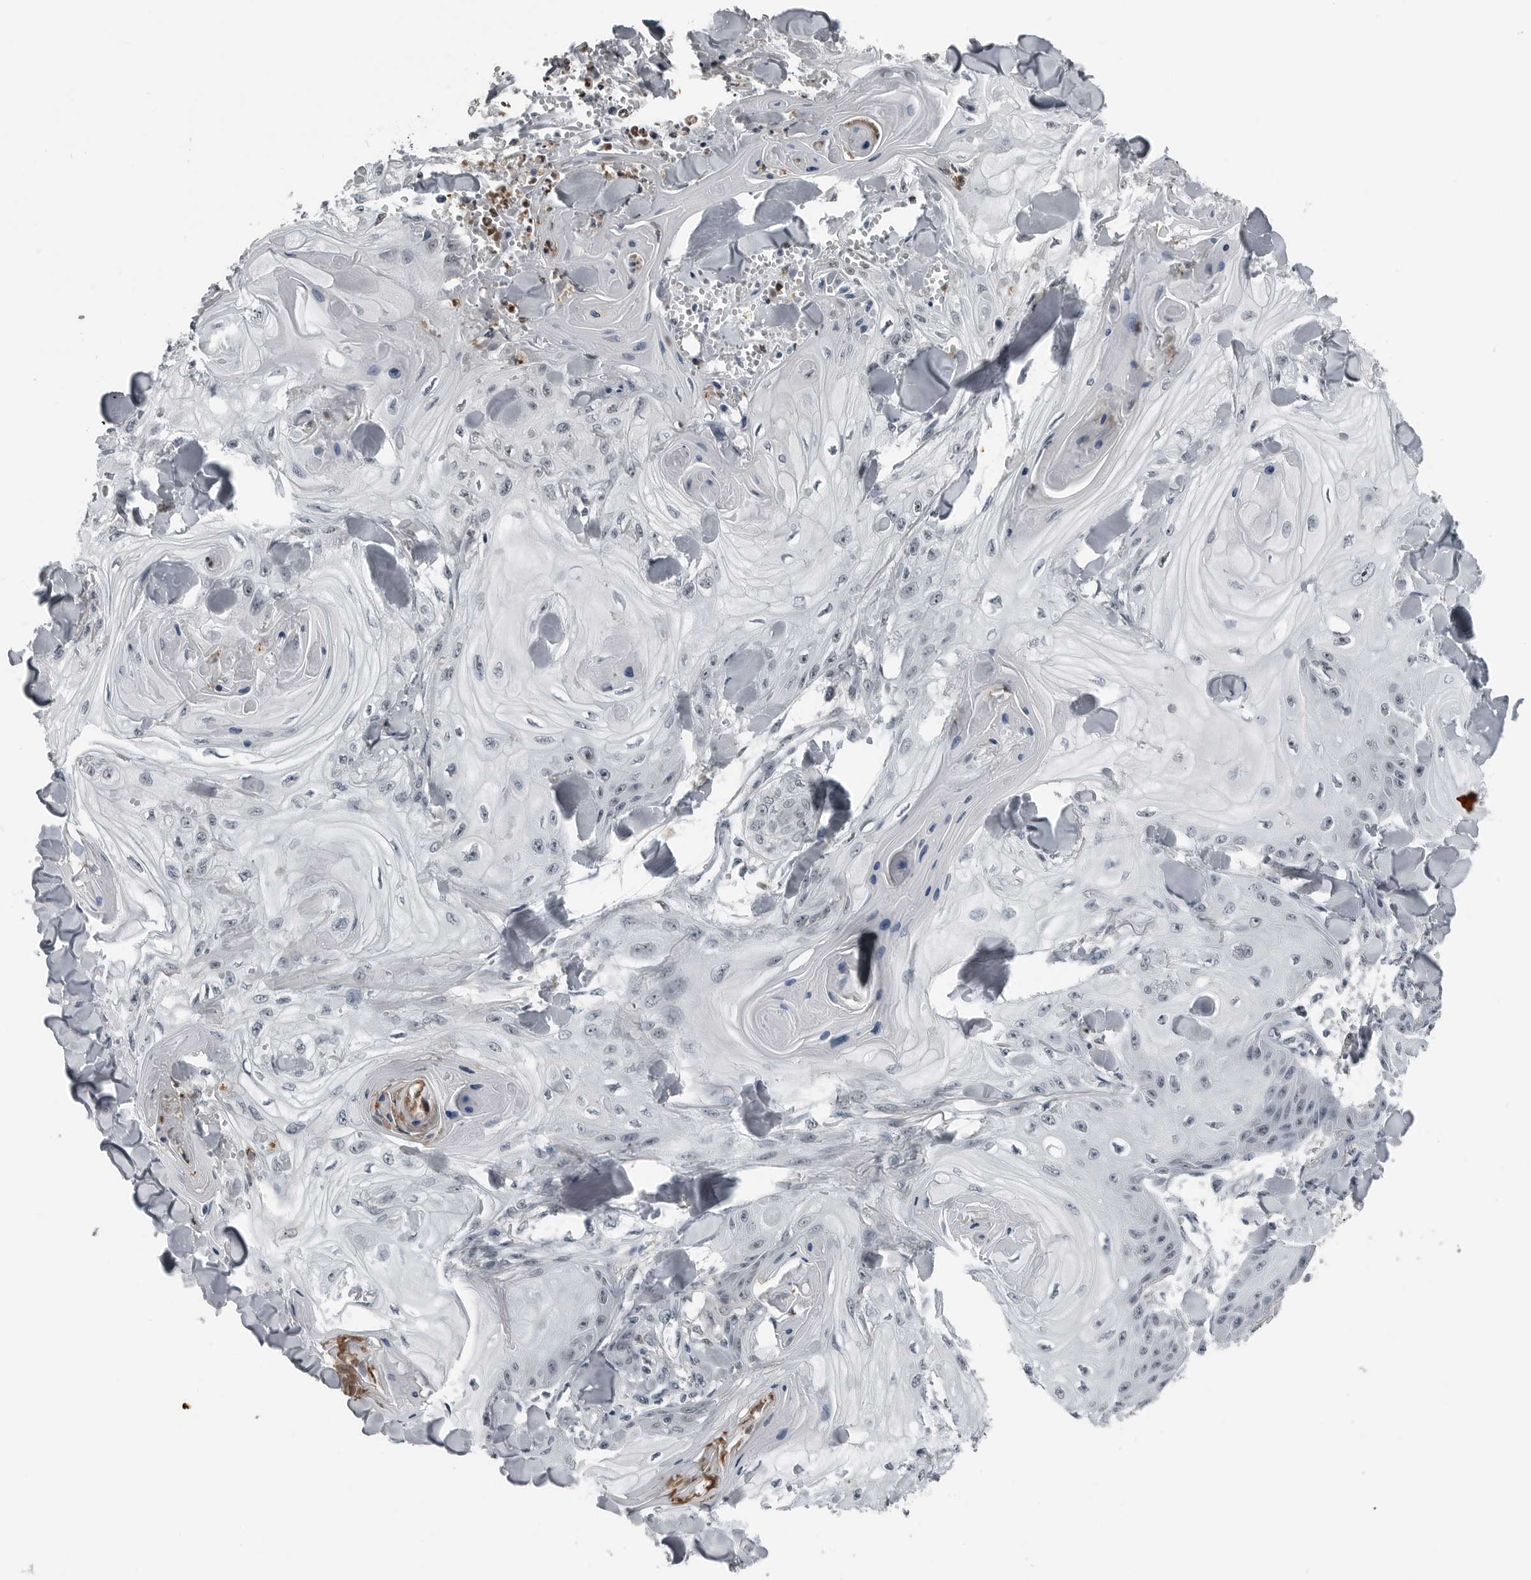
{"staining": {"intensity": "weak", "quantity": "<25%", "location": "nuclear"}, "tissue": "skin cancer", "cell_type": "Tumor cells", "image_type": "cancer", "snomed": [{"axis": "morphology", "description": "Squamous cell carcinoma, NOS"}, {"axis": "topography", "description": "Skin"}], "caption": "This is a micrograph of IHC staining of skin cancer (squamous cell carcinoma), which shows no positivity in tumor cells.", "gene": "AKR1A1", "patient": {"sex": "male", "age": 74}}